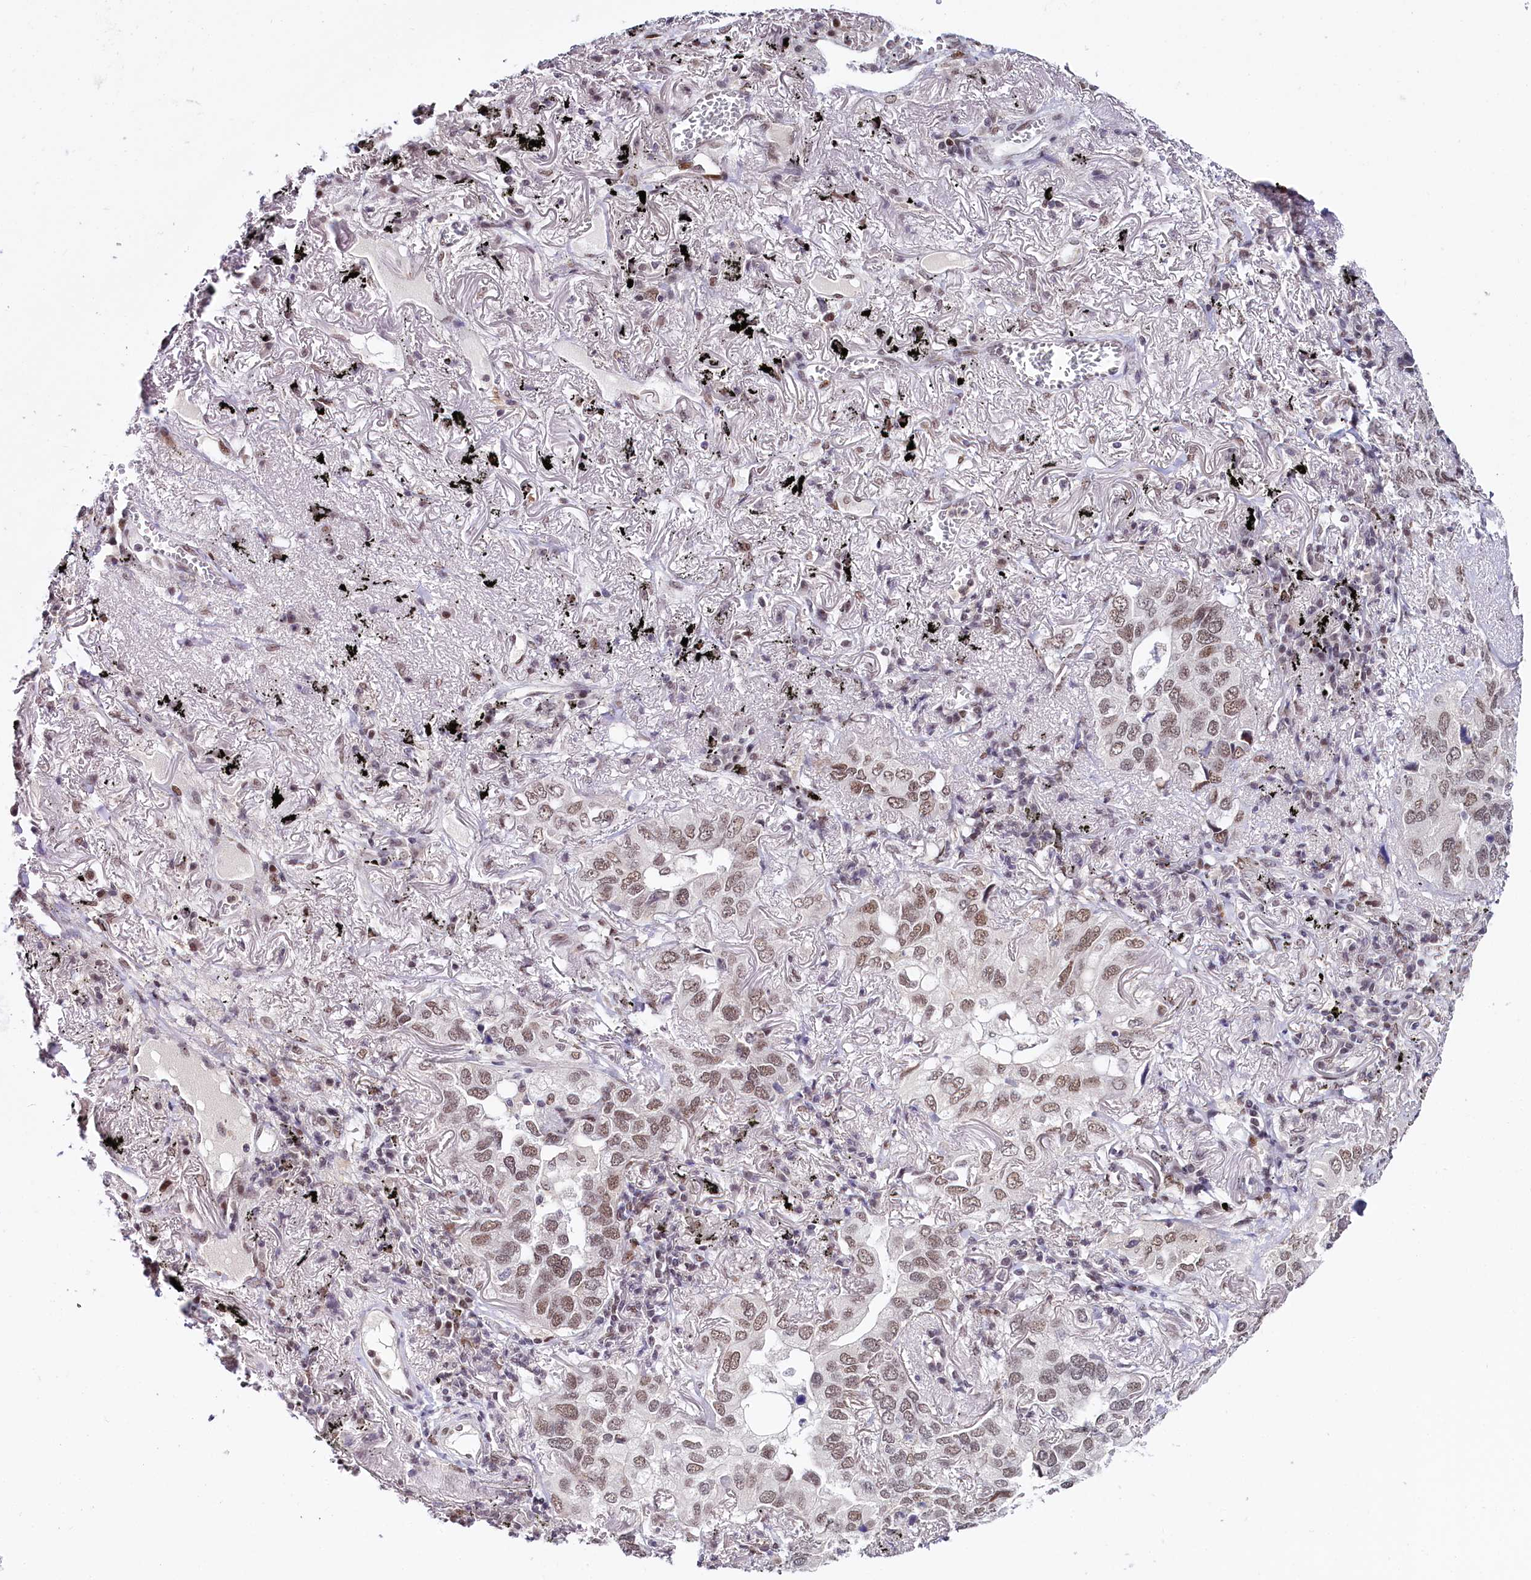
{"staining": {"intensity": "moderate", "quantity": ">75%", "location": "nuclear"}, "tissue": "lung cancer", "cell_type": "Tumor cells", "image_type": "cancer", "snomed": [{"axis": "morphology", "description": "Adenocarcinoma, NOS"}, {"axis": "topography", "description": "Lung"}], "caption": "Adenocarcinoma (lung) tissue shows moderate nuclear expression in about >75% of tumor cells", "gene": "SCAF11", "patient": {"sex": "male", "age": 65}}